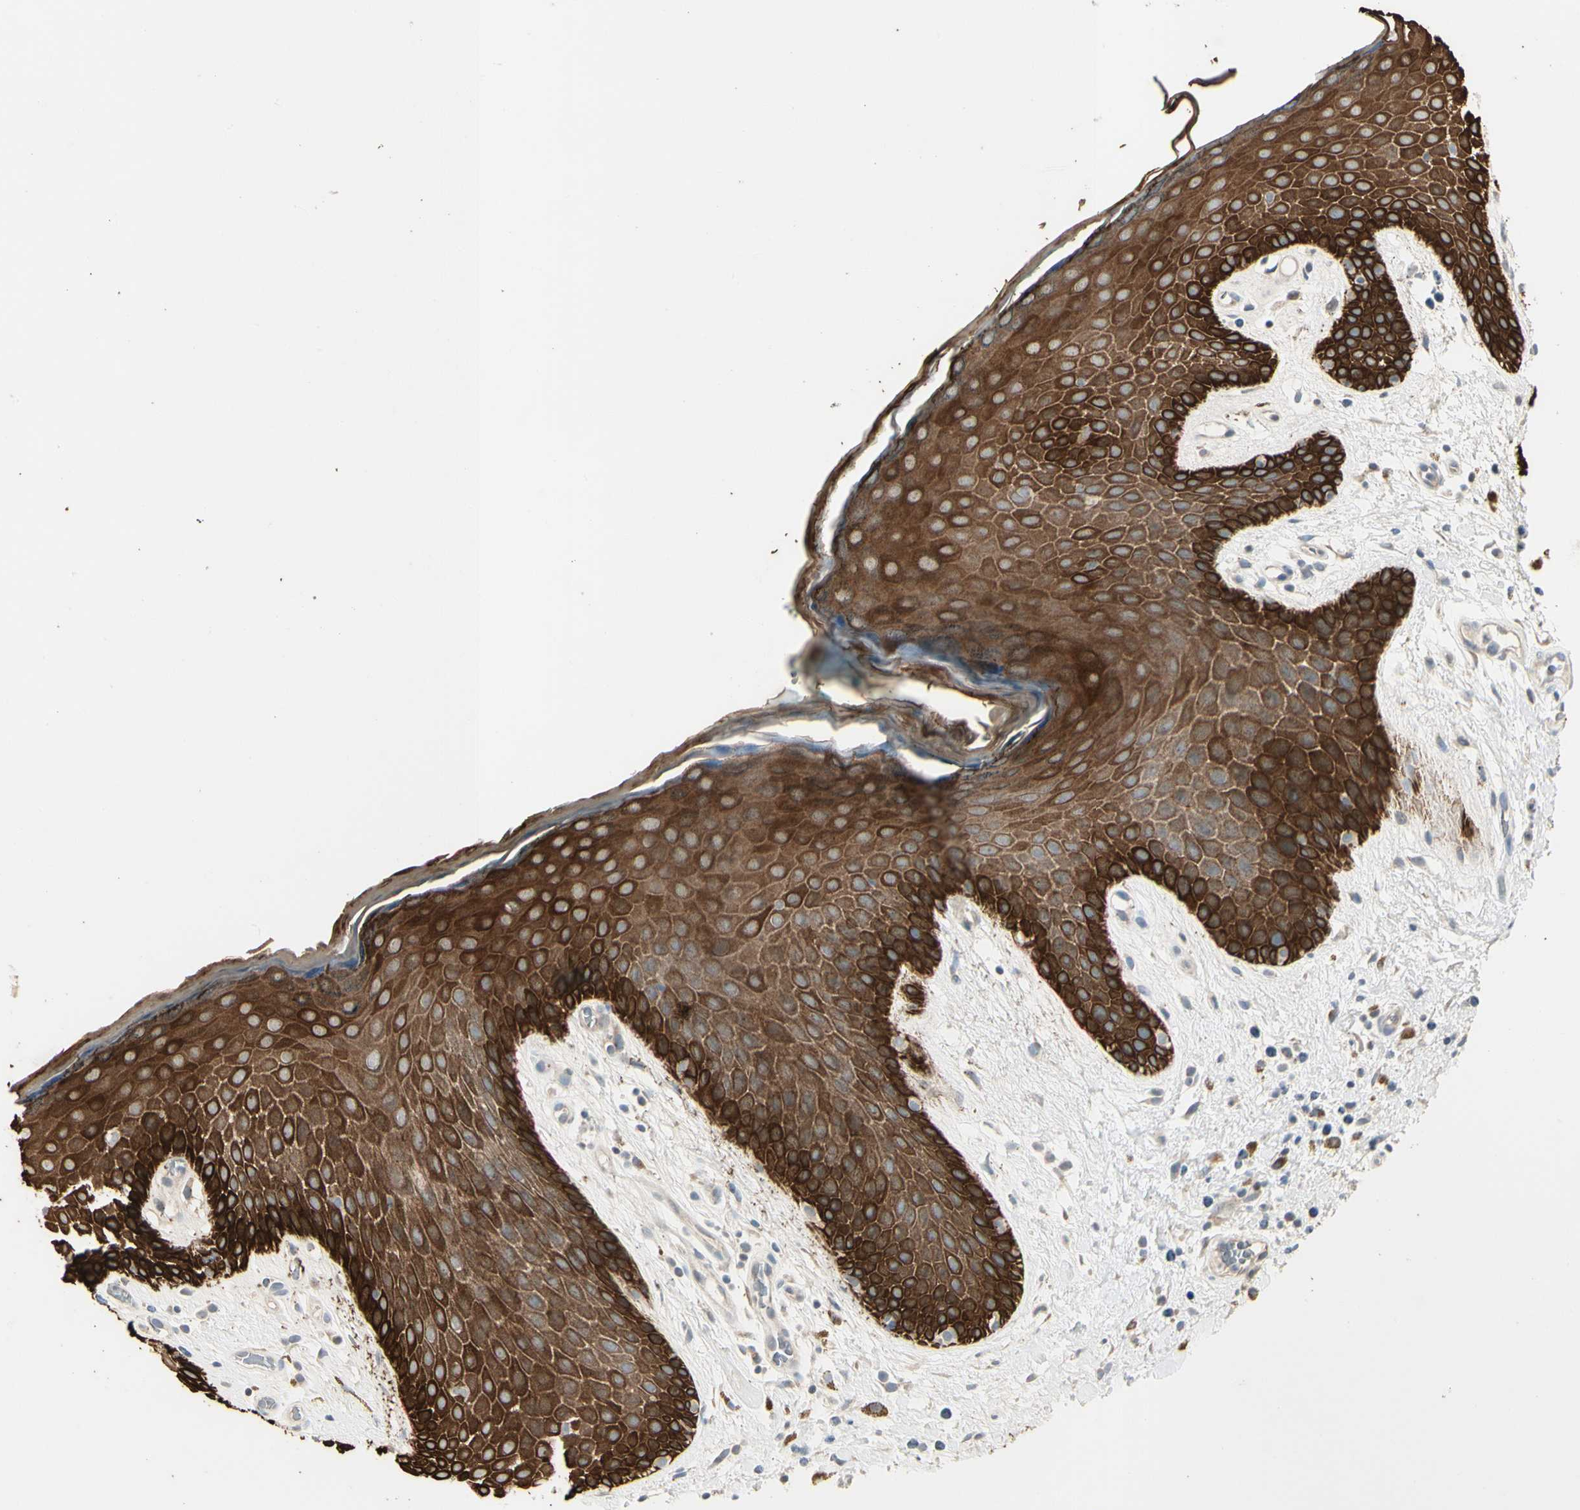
{"staining": {"intensity": "strong", "quantity": ">75%", "location": "cytoplasmic/membranous"}, "tissue": "skin", "cell_type": "Epidermal cells", "image_type": "normal", "snomed": [{"axis": "morphology", "description": "Normal tissue, NOS"}, {"axis": "topography", "description": "Anal"}], "caption": "Protein staining reveals strong cytoplasmic/membranous staining in approximately >75% of epidermal cells in unremarkable skin.", "gene": "SKIL", "patient": {"sex": "male", "age": 74}}